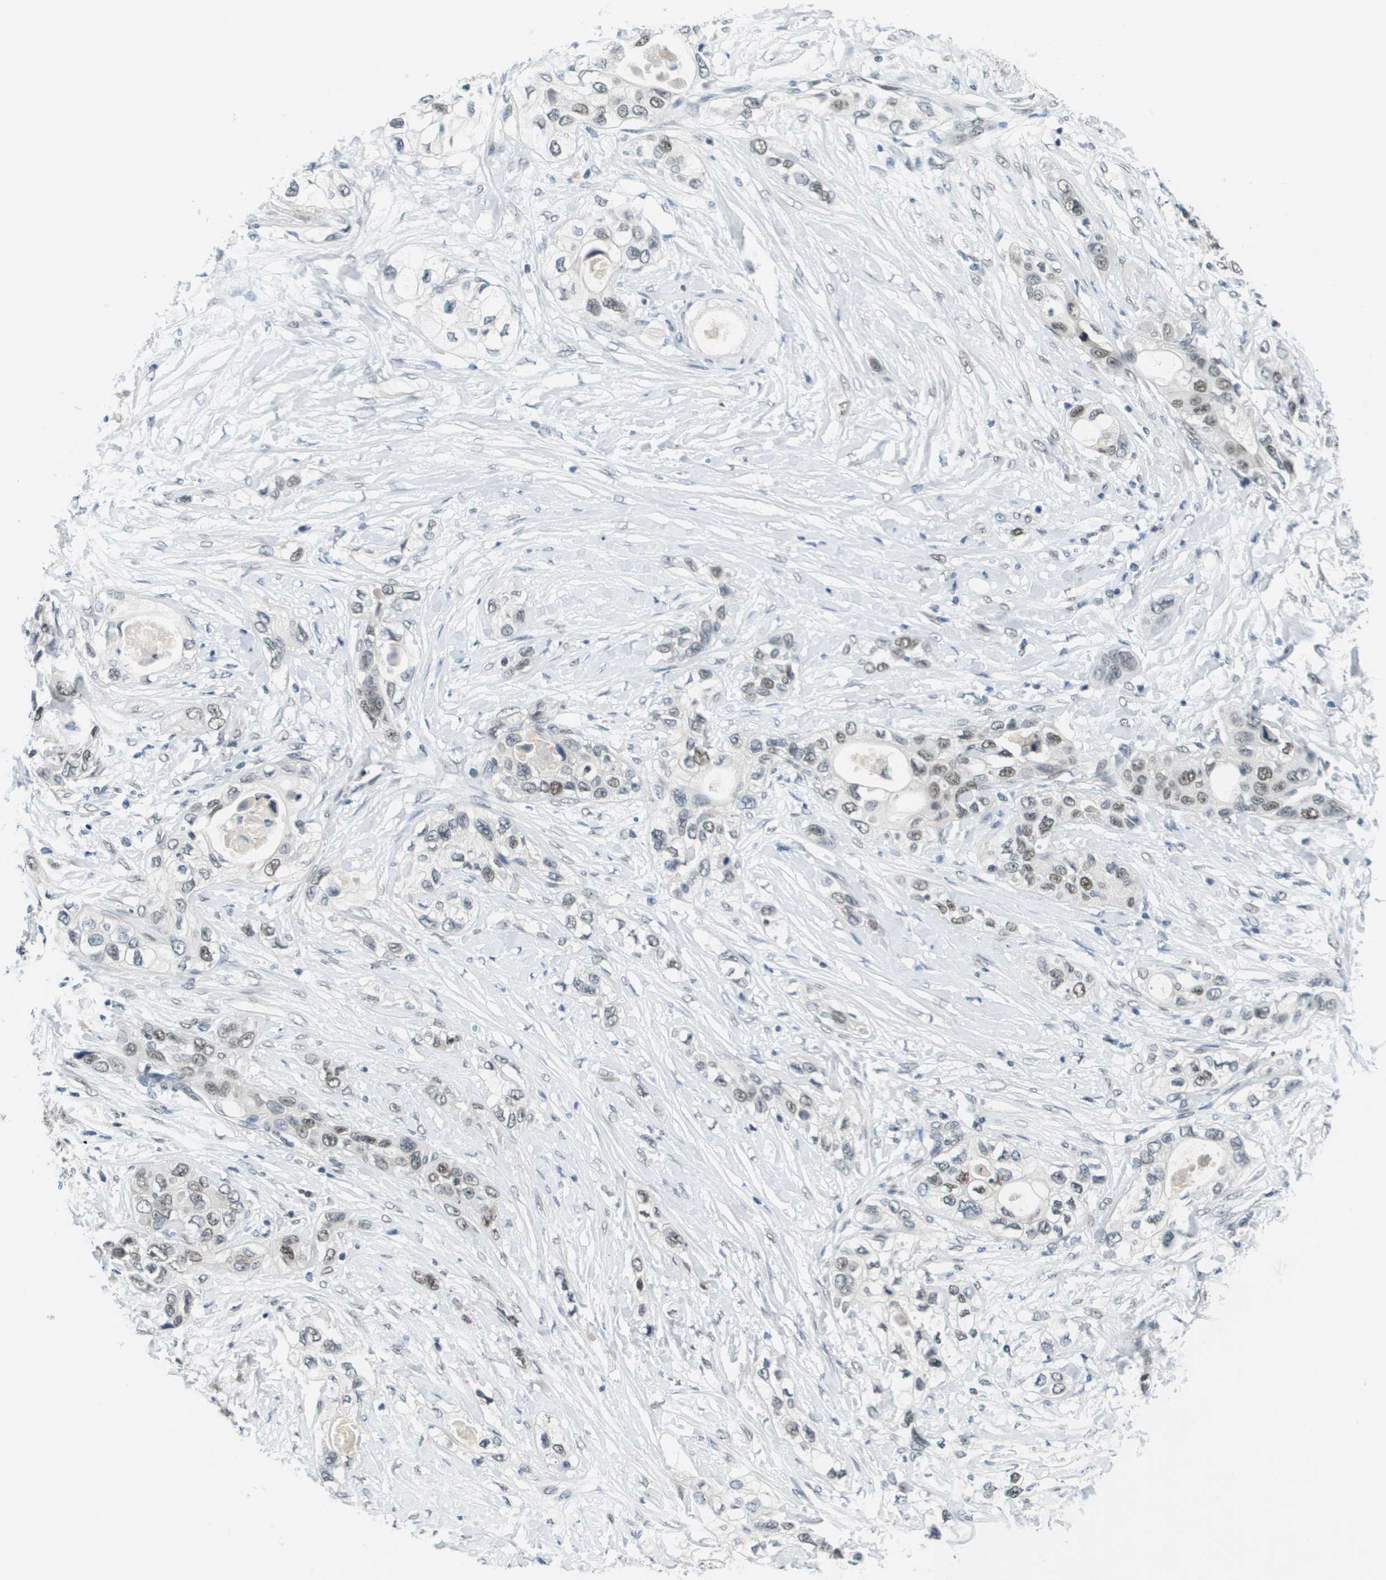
{"staining": {"intensity": "moderate", "quantity": "<25%", "location": "nuclear"}, "tissue": "pancreatic cancer", "cell_type": "Tumor cells", "image_type": "cancer", "snomed": [{"axis": "morphology", "description": "Adenocarcinoma, NOS"}, {"axis": "topography", "description": "Pancreas"}], "caption": "Immunohistochemical staining of human pancreatic cancer (adenocarcinoma) shows moderate nuclear protein staining in about <25% of tumor cells.", "gene": "CBX5", "patient": {"sex": "female", "age": 70}}